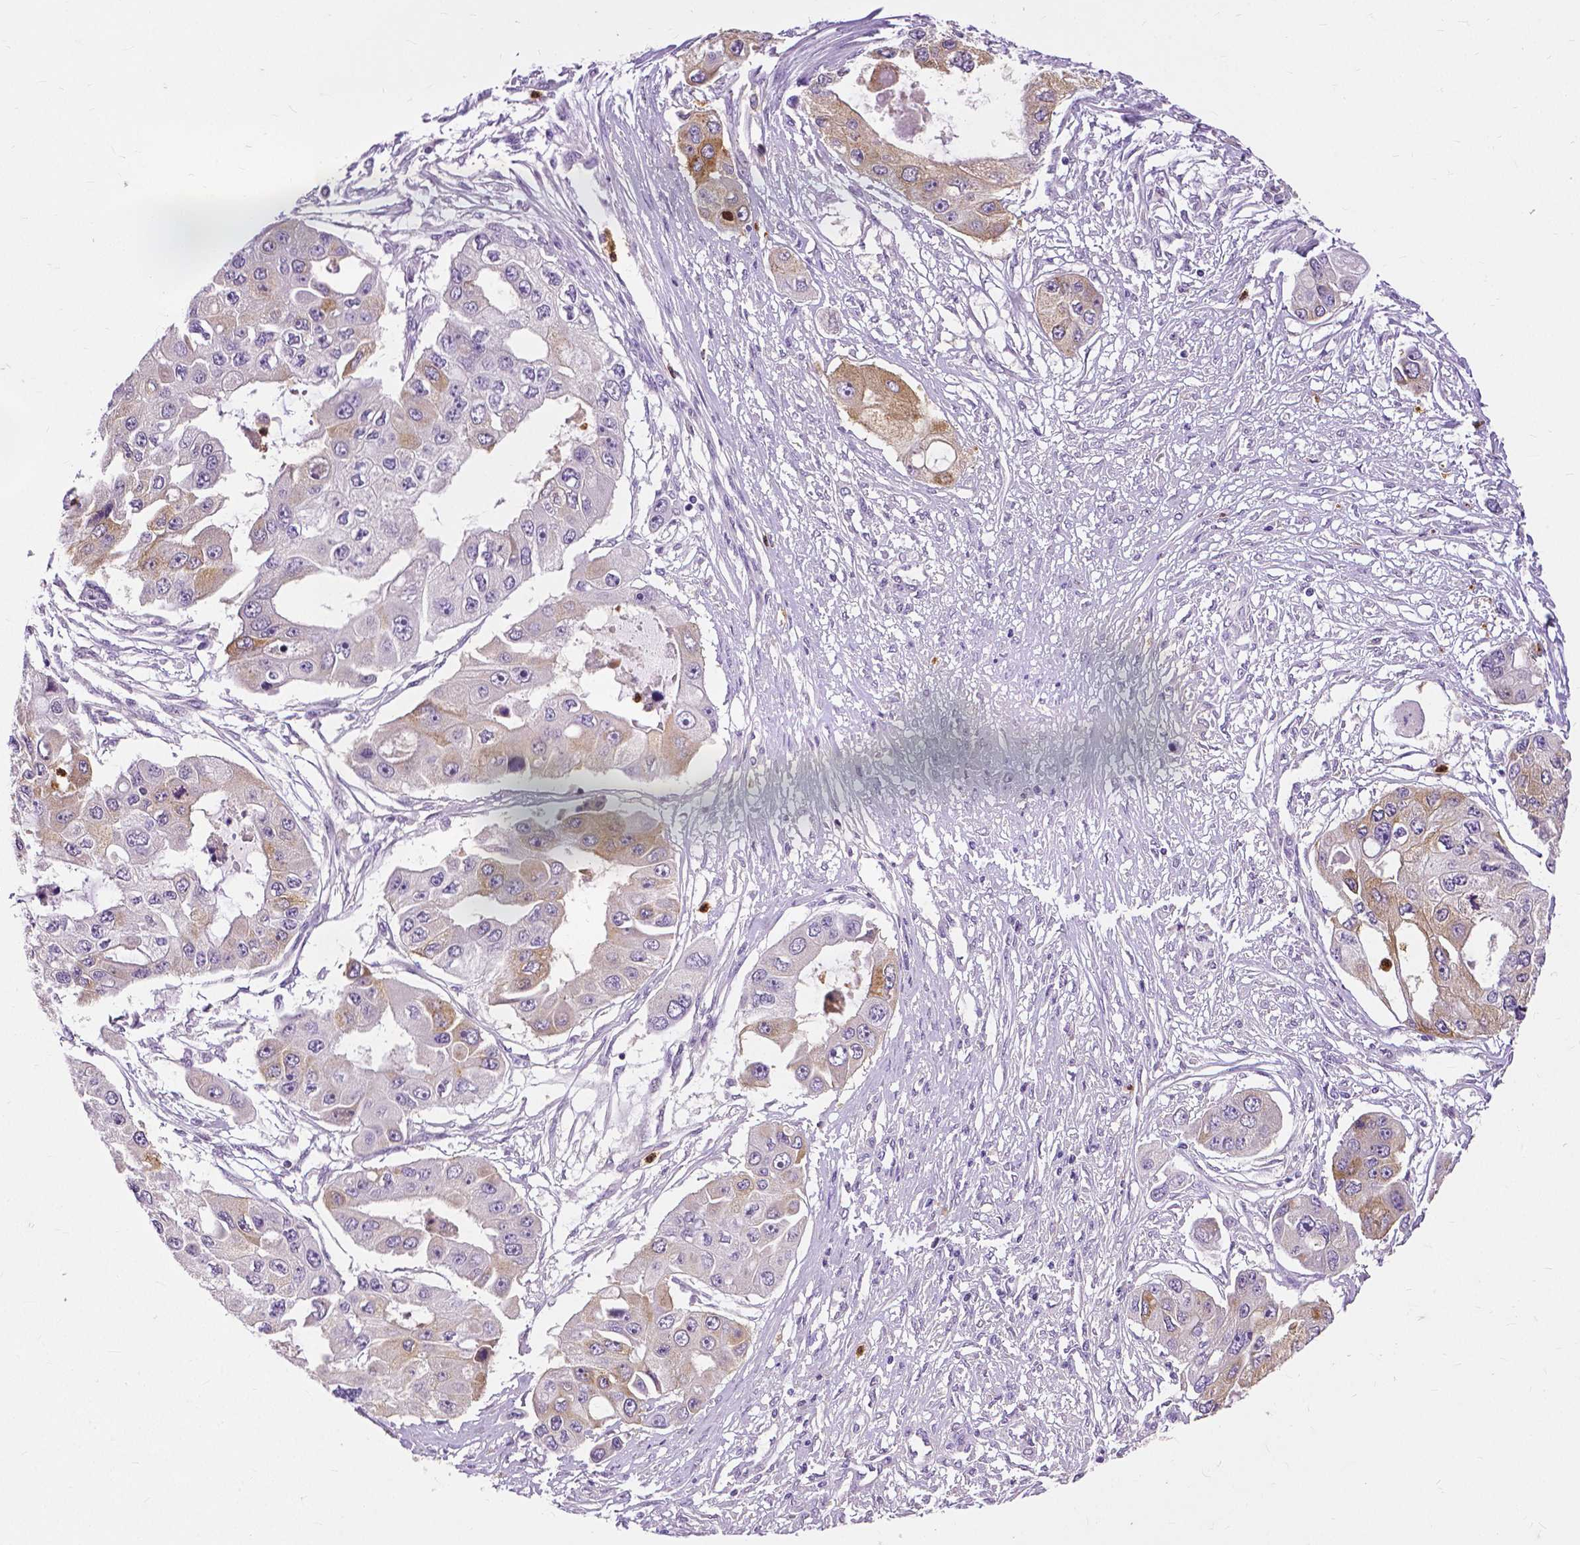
{"staining": {"intensity": "weak", "quantity": "<25%", "location": "cytoplasmic/membranous"}, "tissue": "ovarian cancer", "cell_type": "Tumor cells", "image_type": "cancer", "snomed": [{"axis": "morphology", "description": "Cystadenocarcinoma, serous, NOS"}, {"axis": "topography", "description": "Ovary"}], "caption": "Immunohistochemistry photomicrograph of human ovarian cancer stained for a protein (brown), which displays no staining in tumor cells. (DAB immunohistochemistry (IHC) with hematoxylin counter stain).", "gene": "CXCR2", "patient": {"sex": "female", "age": 56}}